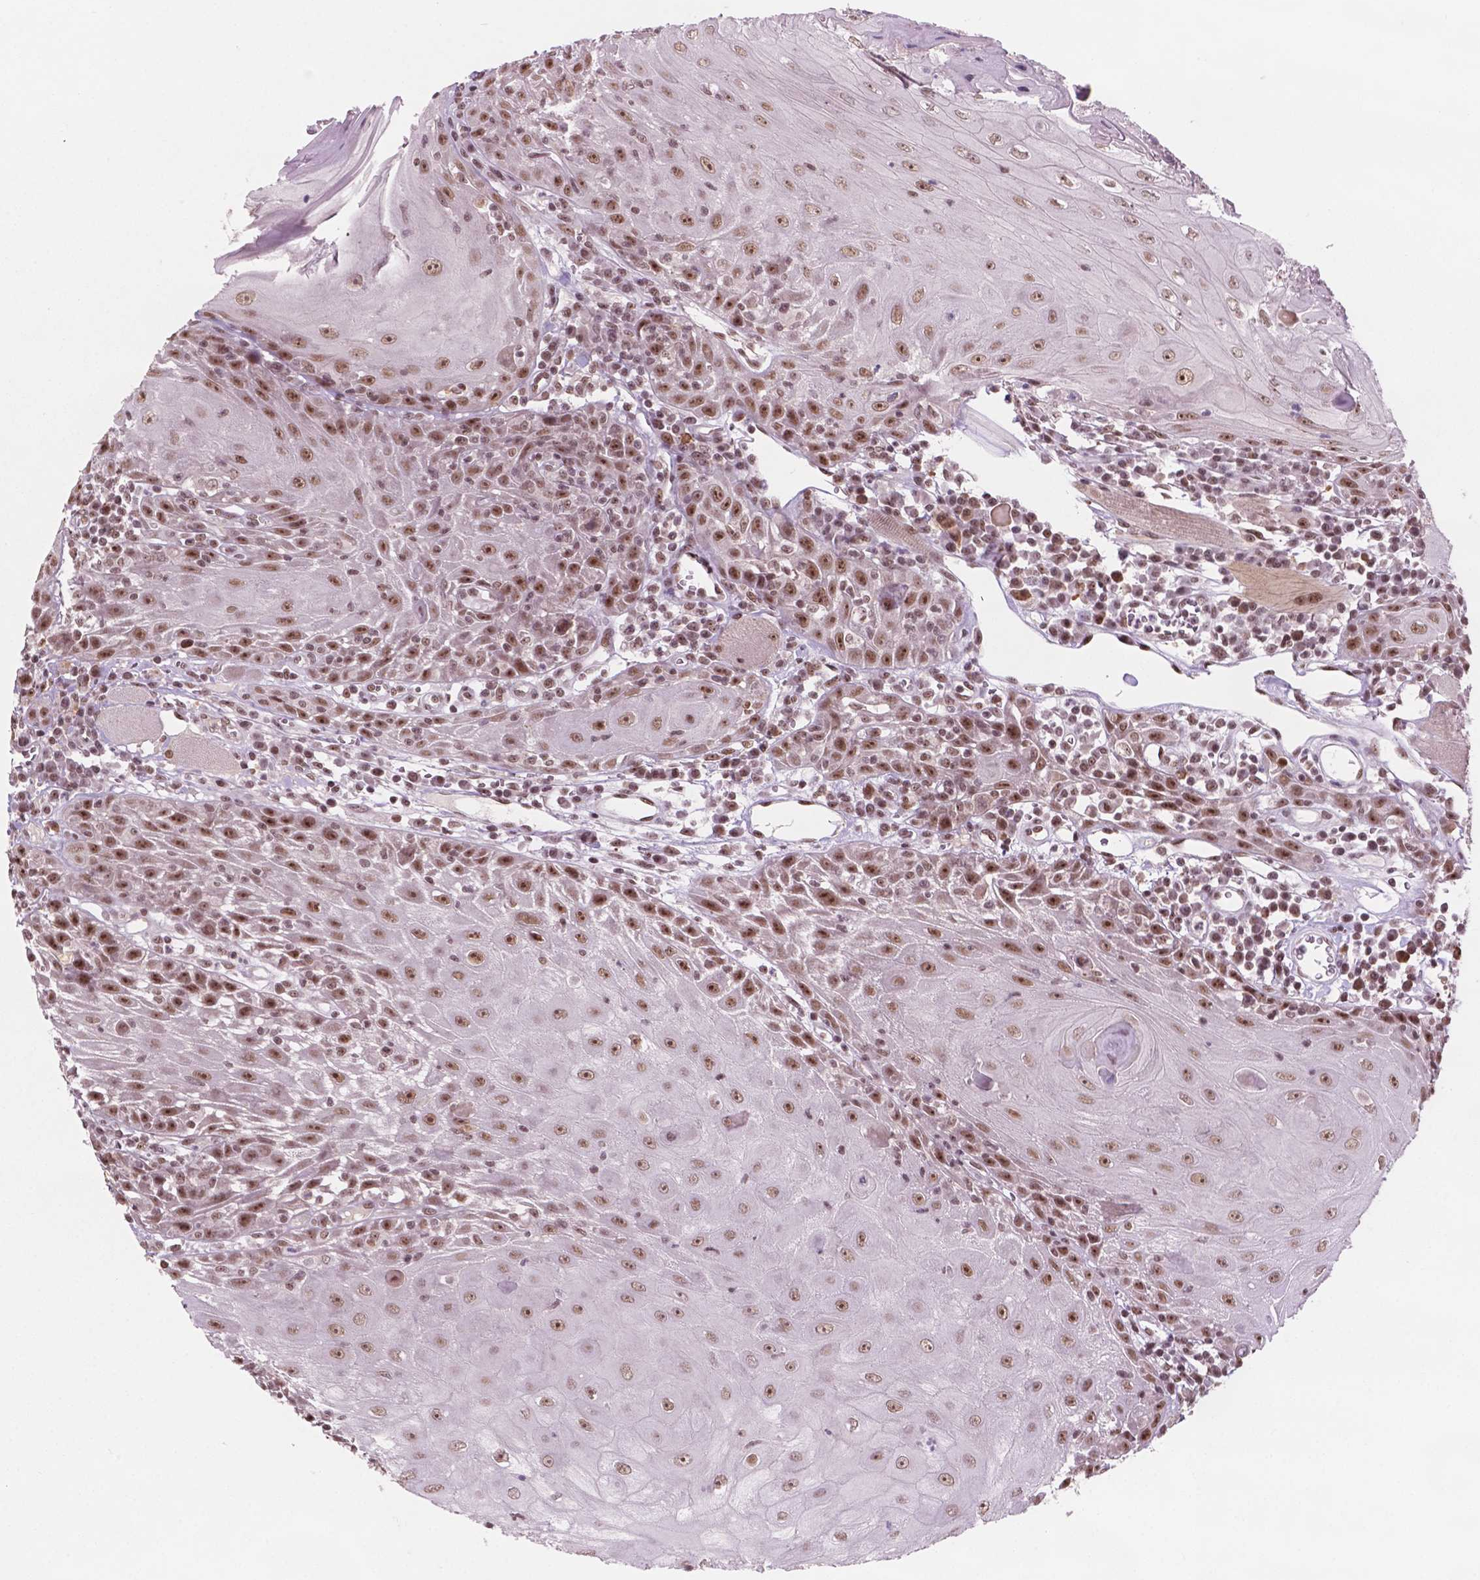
{"staining": {"intensity": "moderate", "quantity": ">75%", "location": "nuclear"}, "tissue": "head and neck cancer", "cell_type": "Tumor cells", "image_type": "cancer", "snomed": [{"axis": "morphology", "description": "Normal tissue, NOS"}, {"axis": "morphology", "description": "Squamous cell carcinoma, NOS"}, {"axis": "topography", "description": "Oral tissue"}, {"axis": "topography", "description": "Head-Neck"}], "caption": "Human head and neck cancer stained with a brown dye reveals moderate nuclear positive expression in about >75% of tumor cells.", "gene": "POLR2E", "patient": {"sex": "male", "age": 52}}